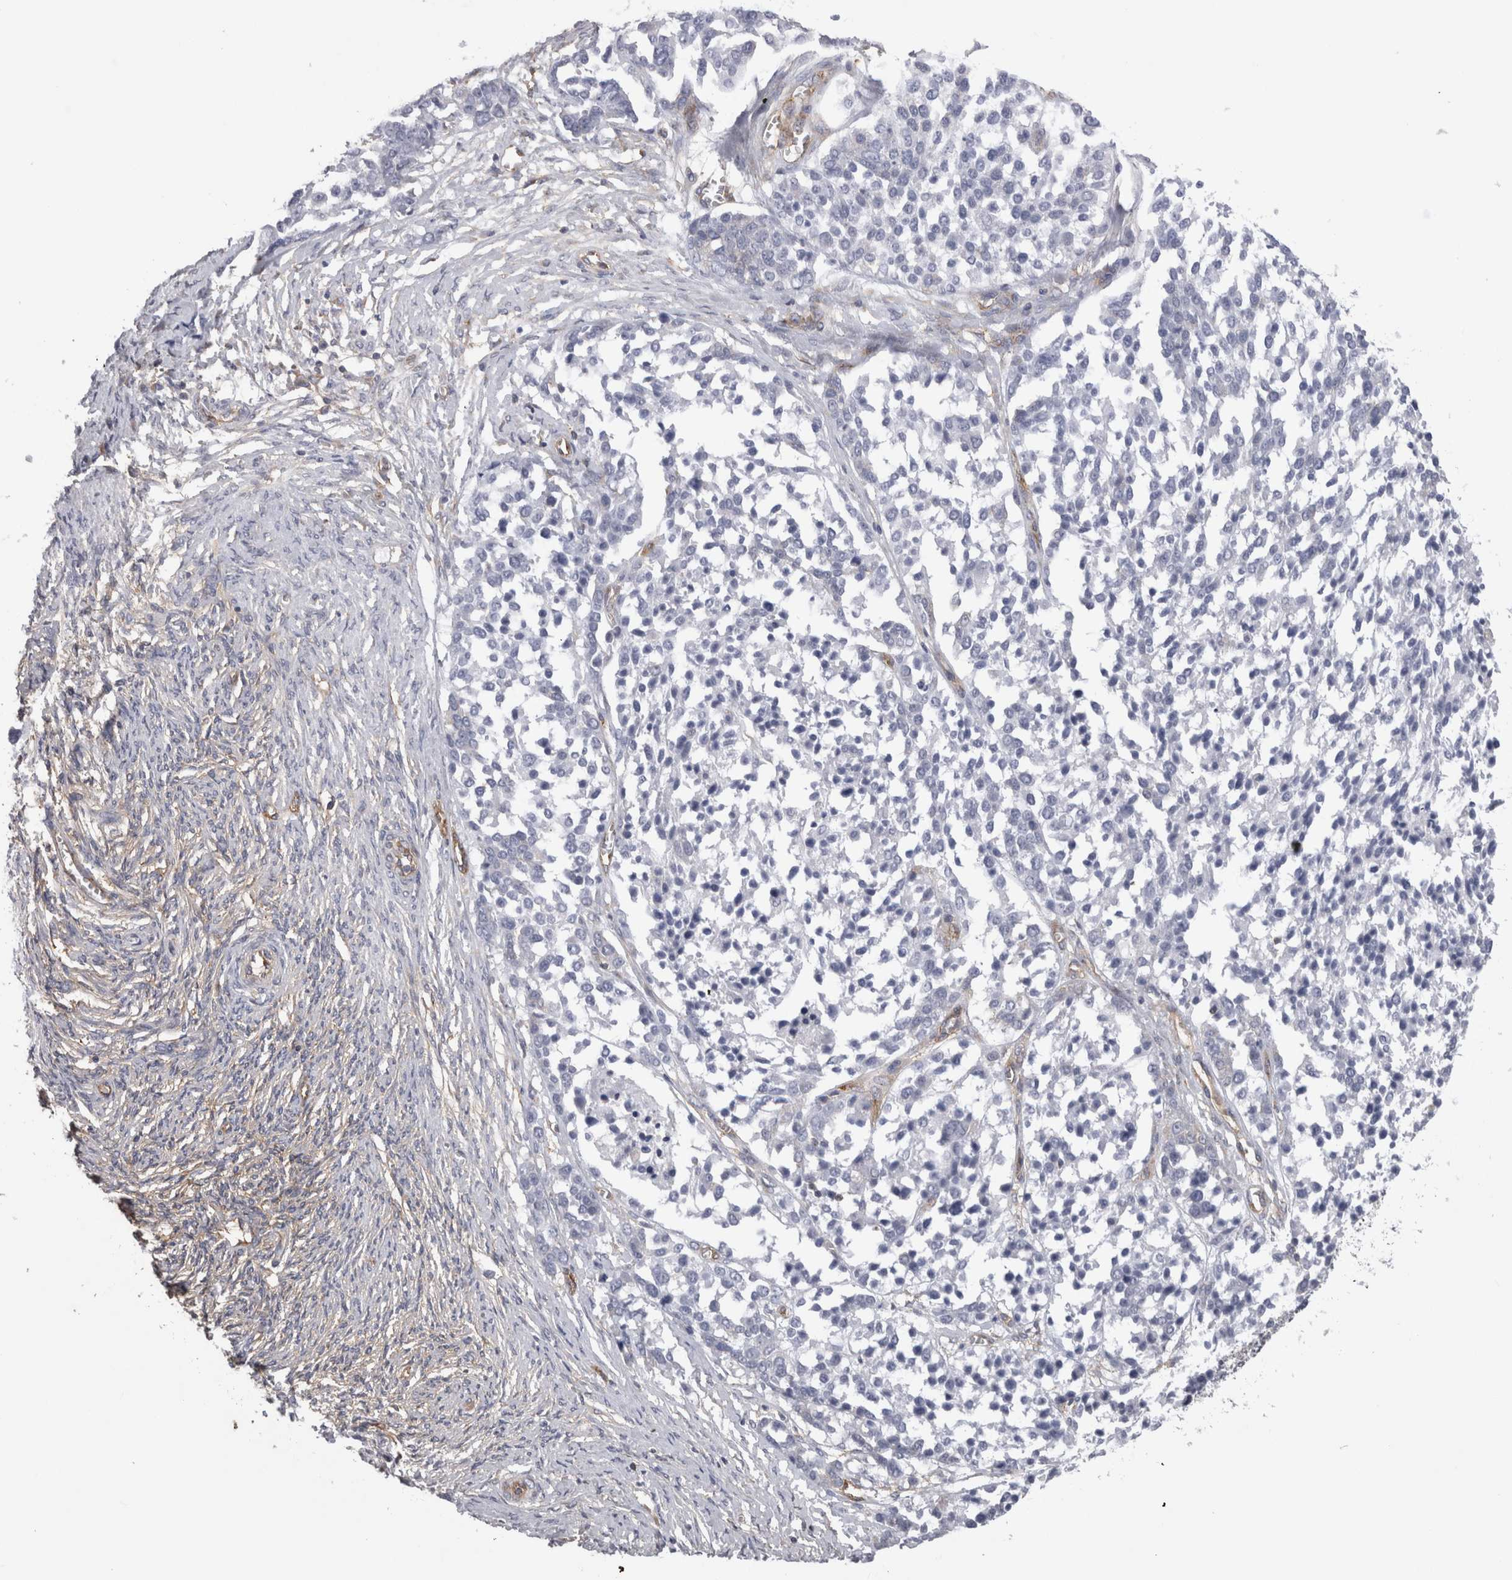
{"staining": {"intensity": "negative", "quantity": "none", "location": "none"}, "tissue": "ovarian cancer", "cell_type": "Tumor cells", "image_type": "cancer", "snomed": [{"axis": "morphology", "description": "Cystadenocarcinoma, serous, NOS"}, {"axis": "topography", "description": "Ovary"}], "caption": "IHC of serous cystadenocarcinoma (ovarian) demonstrates no staining in tumor cells. (Brightfield microscopy of DAB (3,3'-diaminobenzidine) immunohistochemistry (IHC) at high magnification).", "gene": "ATXN3", "patient": {"sex": "female", "age": 44}}